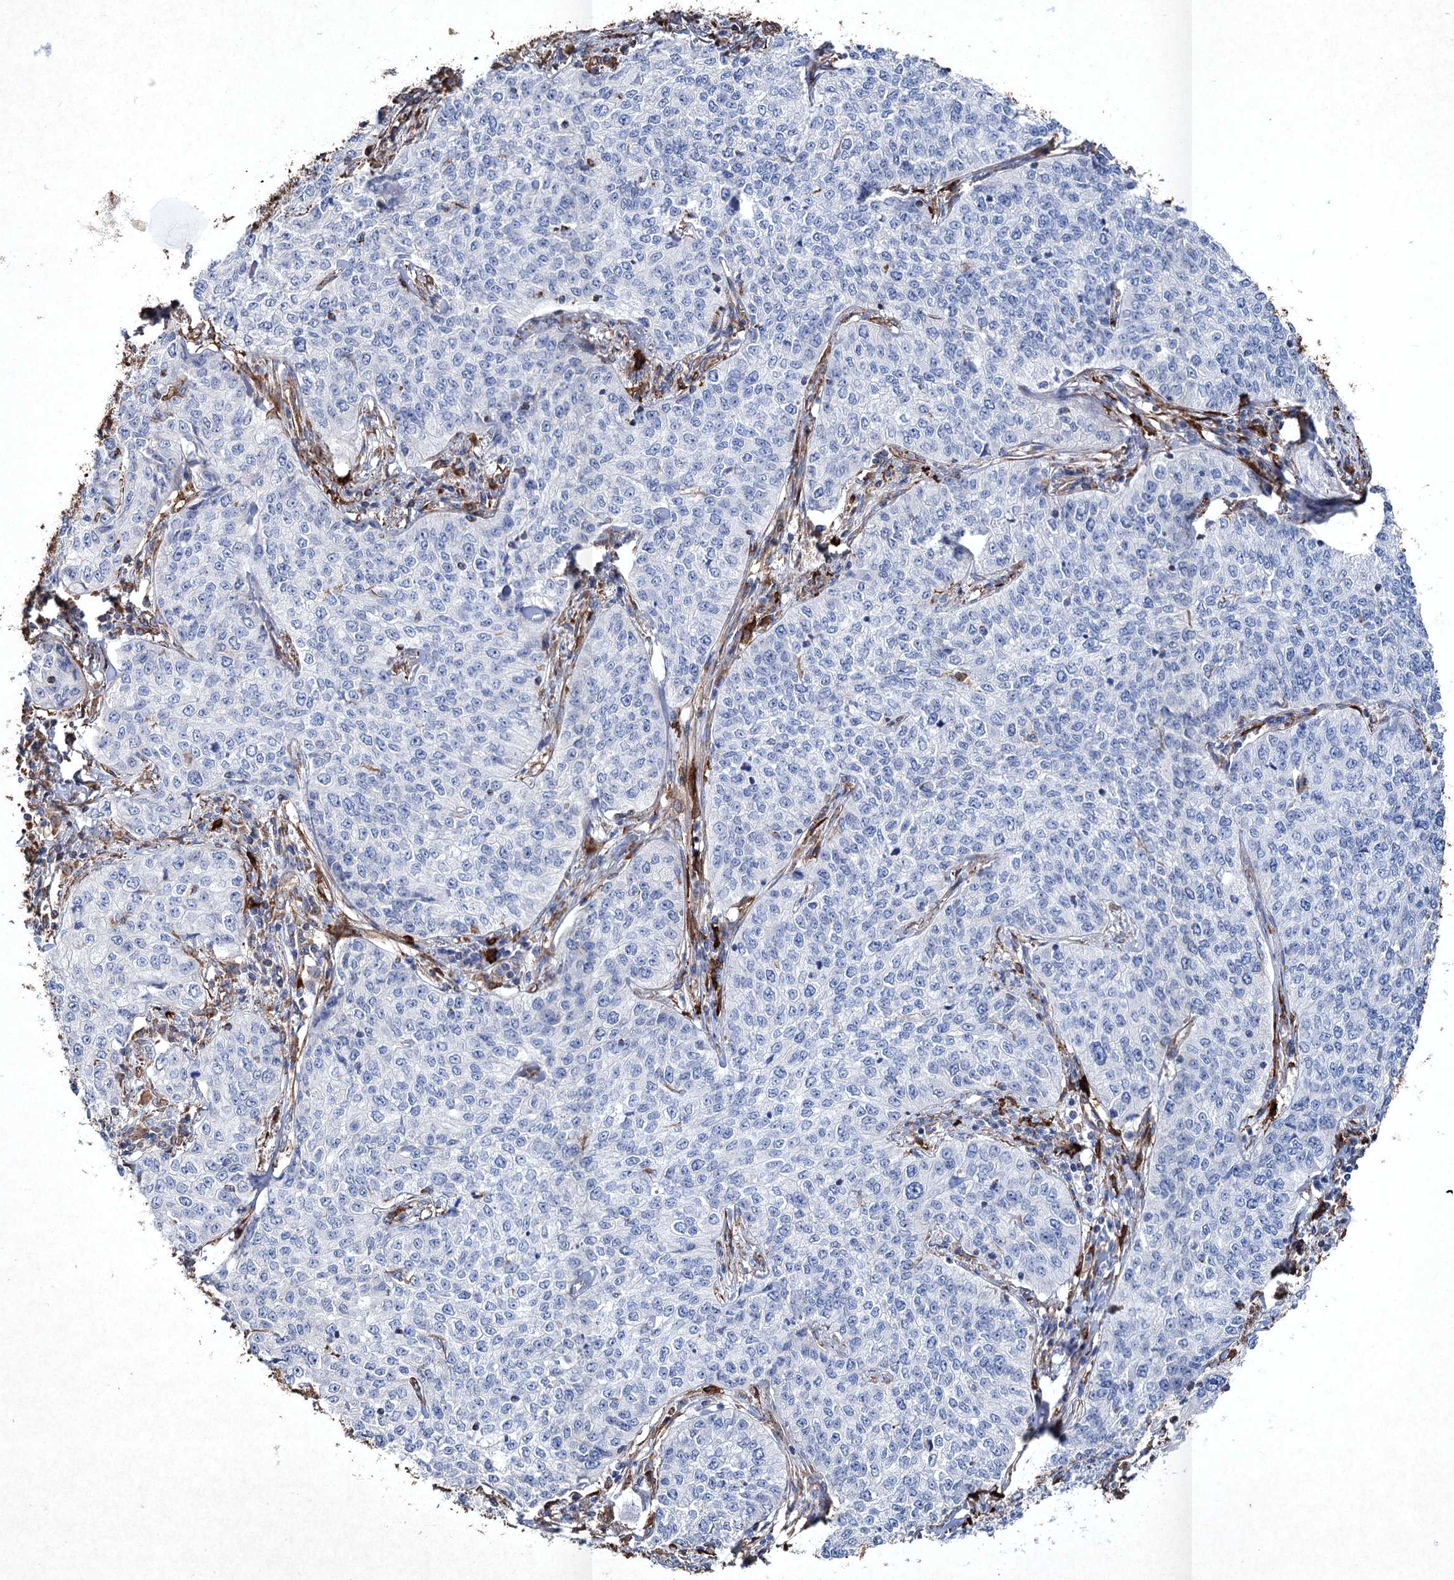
{"staining": {"intensity": "negative", "quantity": "none", "location": "none"}, "tissue": "cervical cancer", "cell_type": "Tumor cells", "image_type": "cancer", "snomed": [{"axis": "morphology", "description": "Squamous cell carcinoma, NOS"}, {"axis": "topography", "description": "Cervix"}], "caption": "This histopathology image is of cervical cancer (squamous cell carcinoma) stained with IHC to label a protein in brown with the nuclei are counter-stained blue. There is no staining in tumor cells. Nuclei are stained in blue.", "gene": "CLEC4M", "patient": {"sex": "female", "age": 35}}